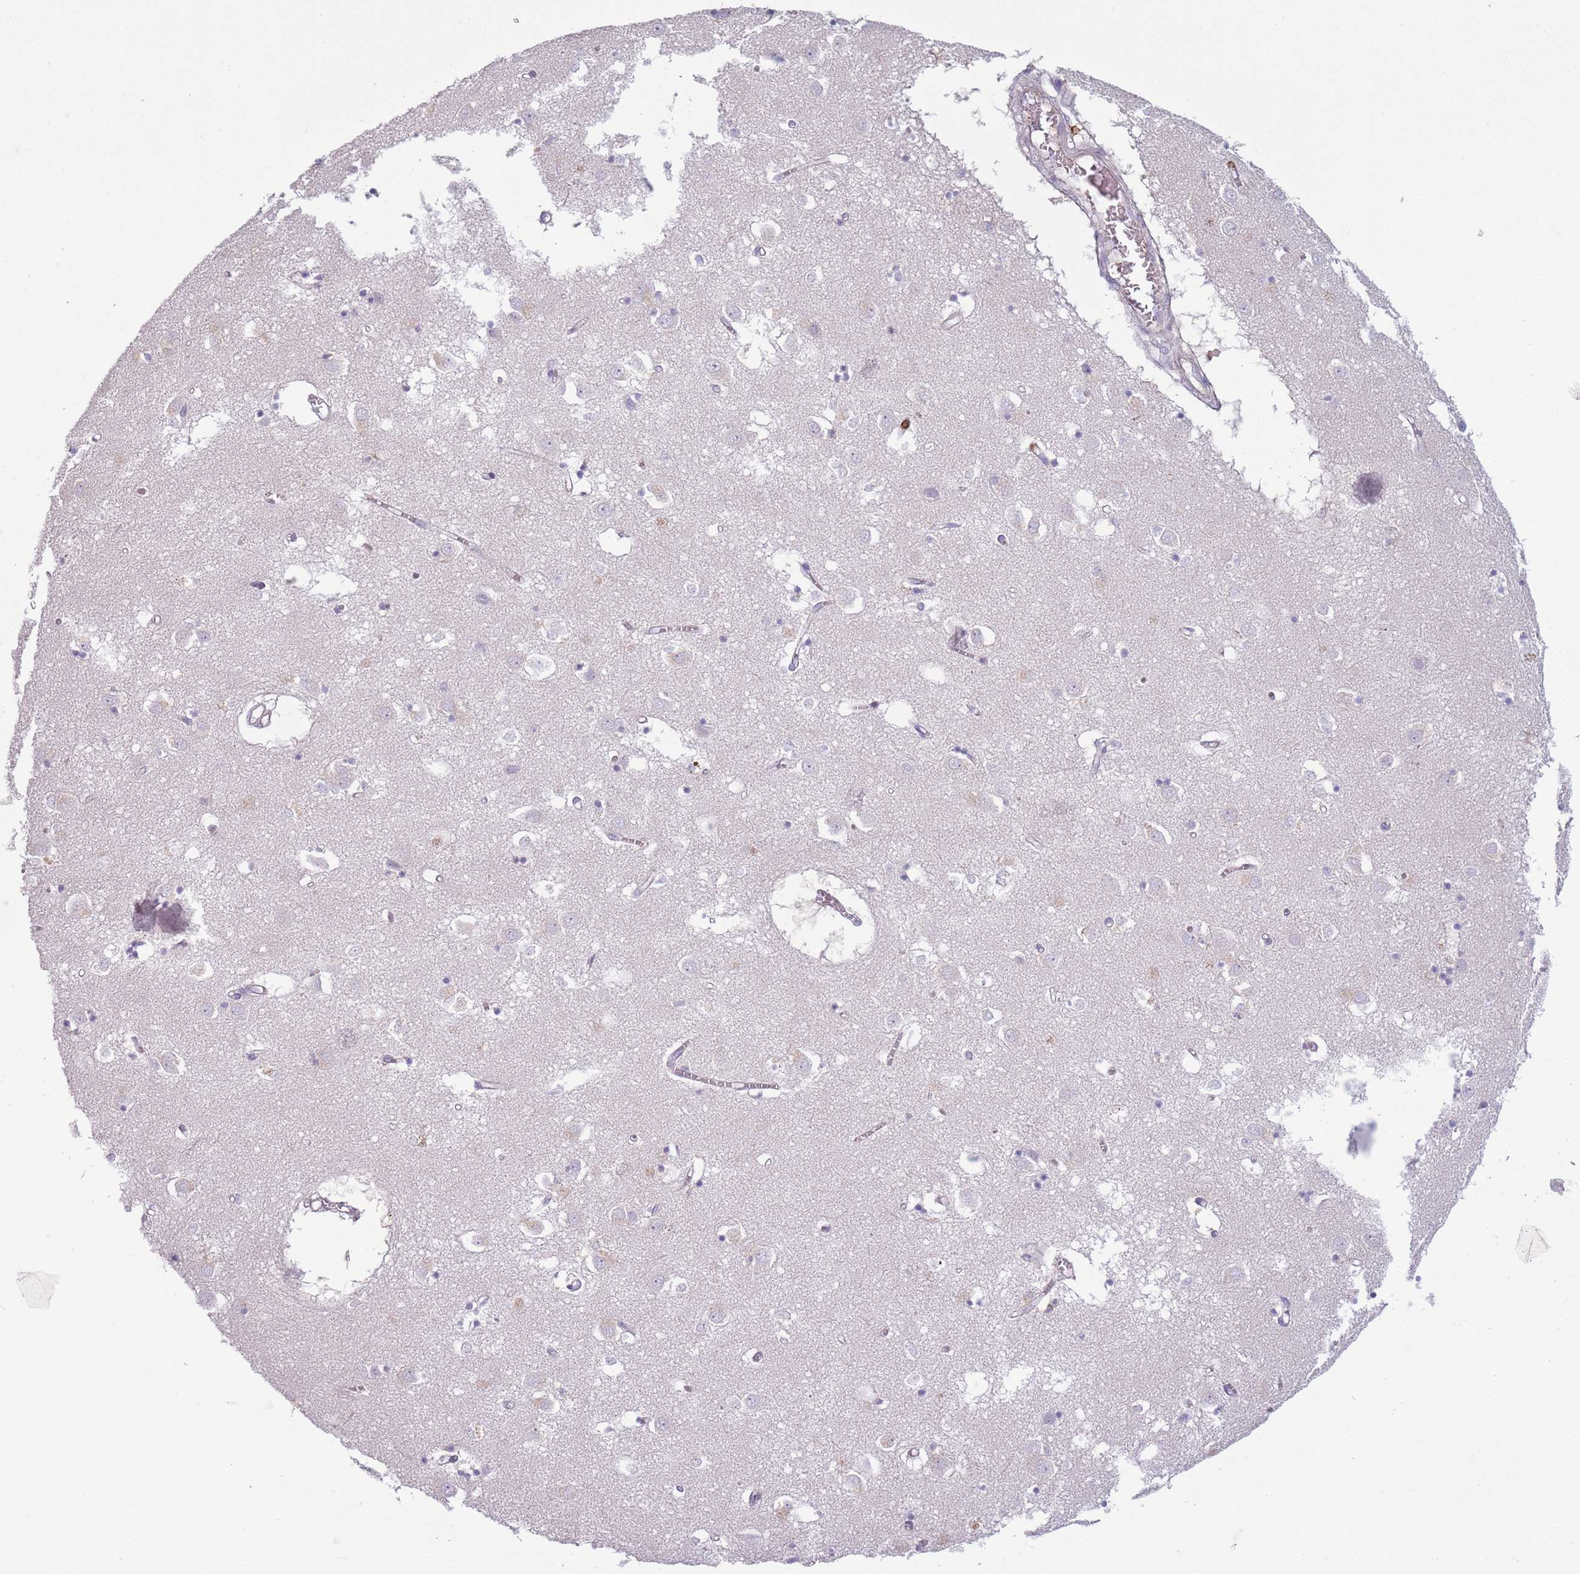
{"staining": {"intensity": "weak", "quantity": "<25%", "location": "cytoplasmic/membranous"}, "tissue": "caudate", "cell_type": "Glial cells", "image_type": "normal", "snomed": [{"axis": "morphology", "description": "Normal tissue, NOS"}, {"axis": "topography", "description": "Lateral ventricle wall"}], "caption": "Immunohistochemistry (IHC) micrograph of benign caudate: human caudate stained with DAB demonstrates no significant protein staining in glial cells. (DAB immunohistochemistry with hematoxylin counter stain).", "gene": "ZNF583", "patient": {"sex": "male", "age": 70}}